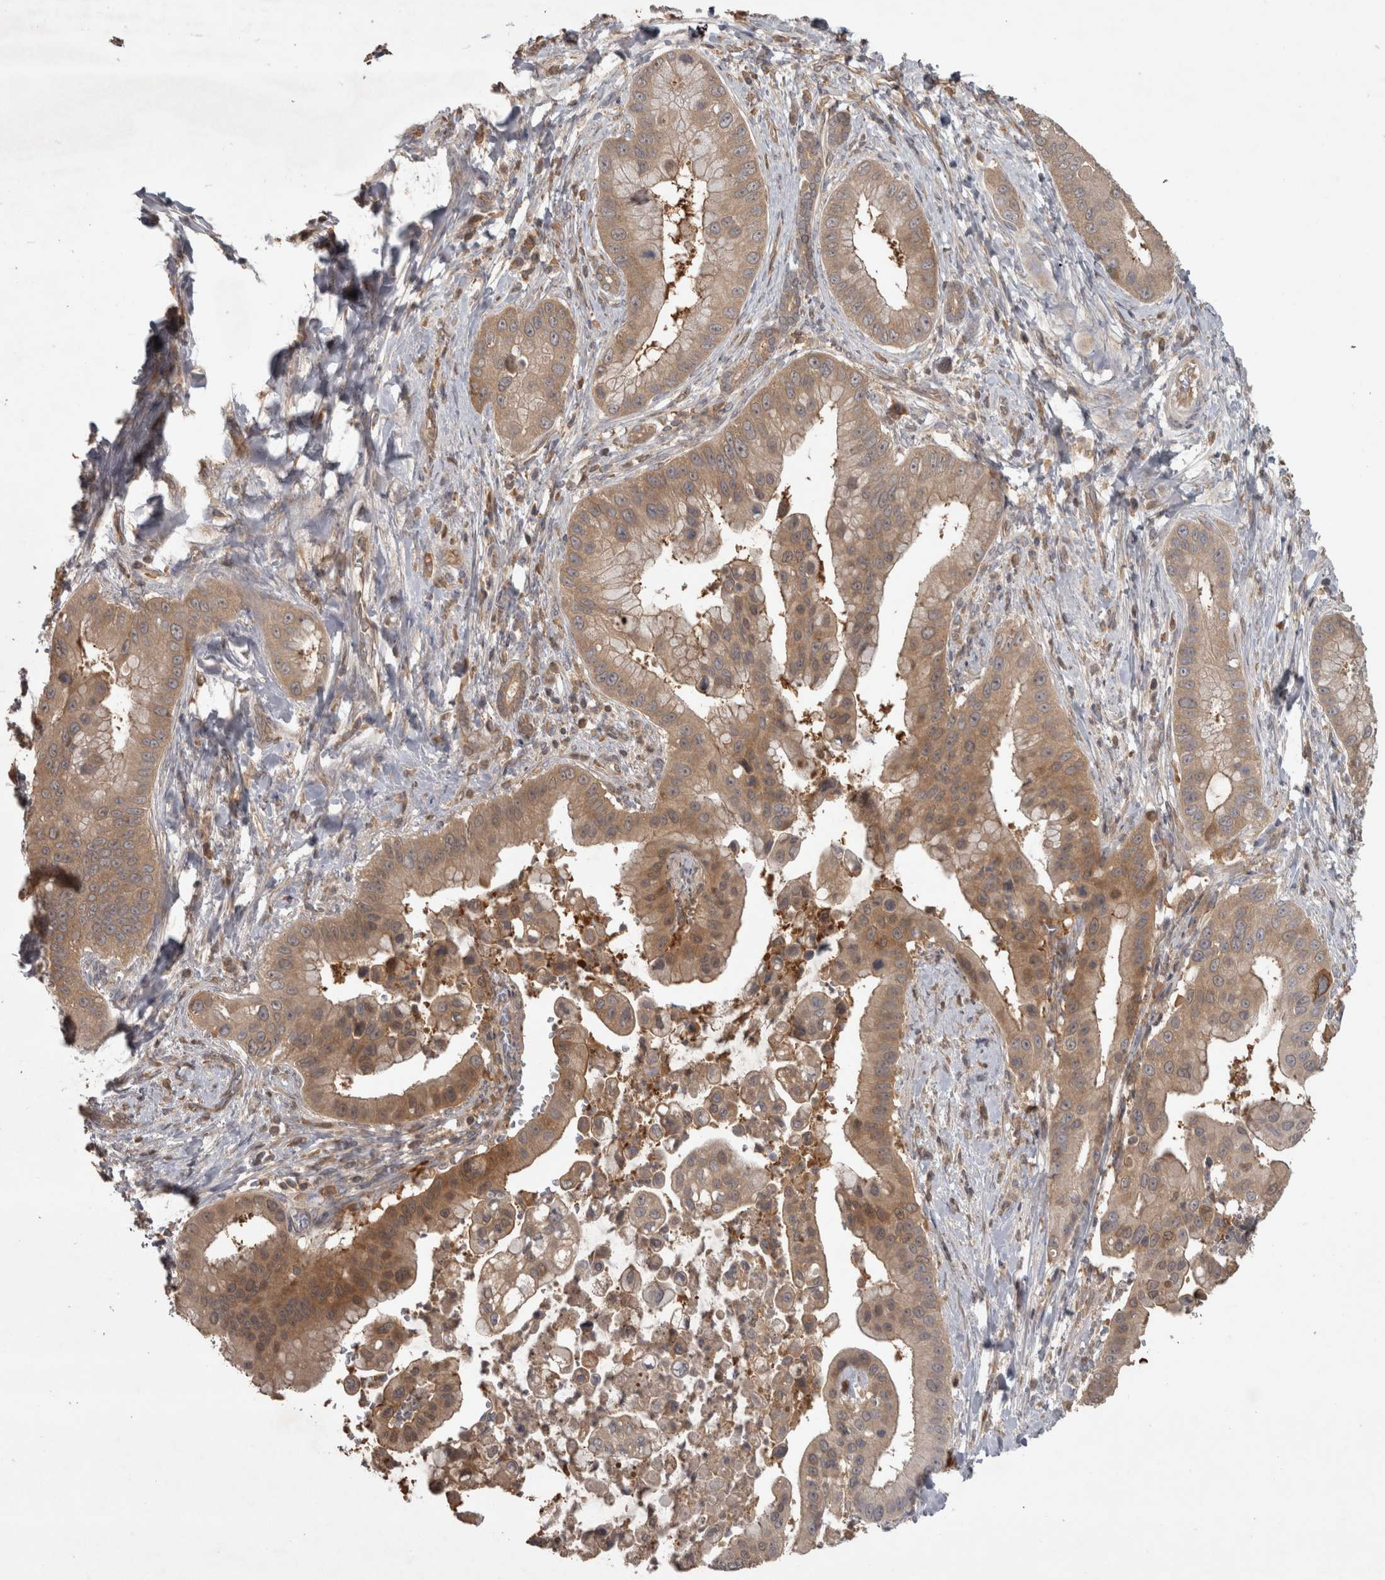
{"staining": {"intensity": "moderate", "quantity": ">75%", "location": "cytoplasmic/membranous"}, "tissue": "liver cancer", "cell_type": "Tumor cells", "image_type": "cancer", "snomed": [{"axis": "morphology", "description": "Cholangiocarcinoma"}, {"axis": "topography", "description": "Liver"}], "caption": "DAB immunohistochemical staining of liver cancer (cholangiocarcinoma) exhibits moderate cytoplasmic/membranous protein expression in approximately >75% of tumor cells. (IHC, brightfield microscopy, high magnification).", "gene": "MICU3", "patient": {"sex": "female", "age": 54}}